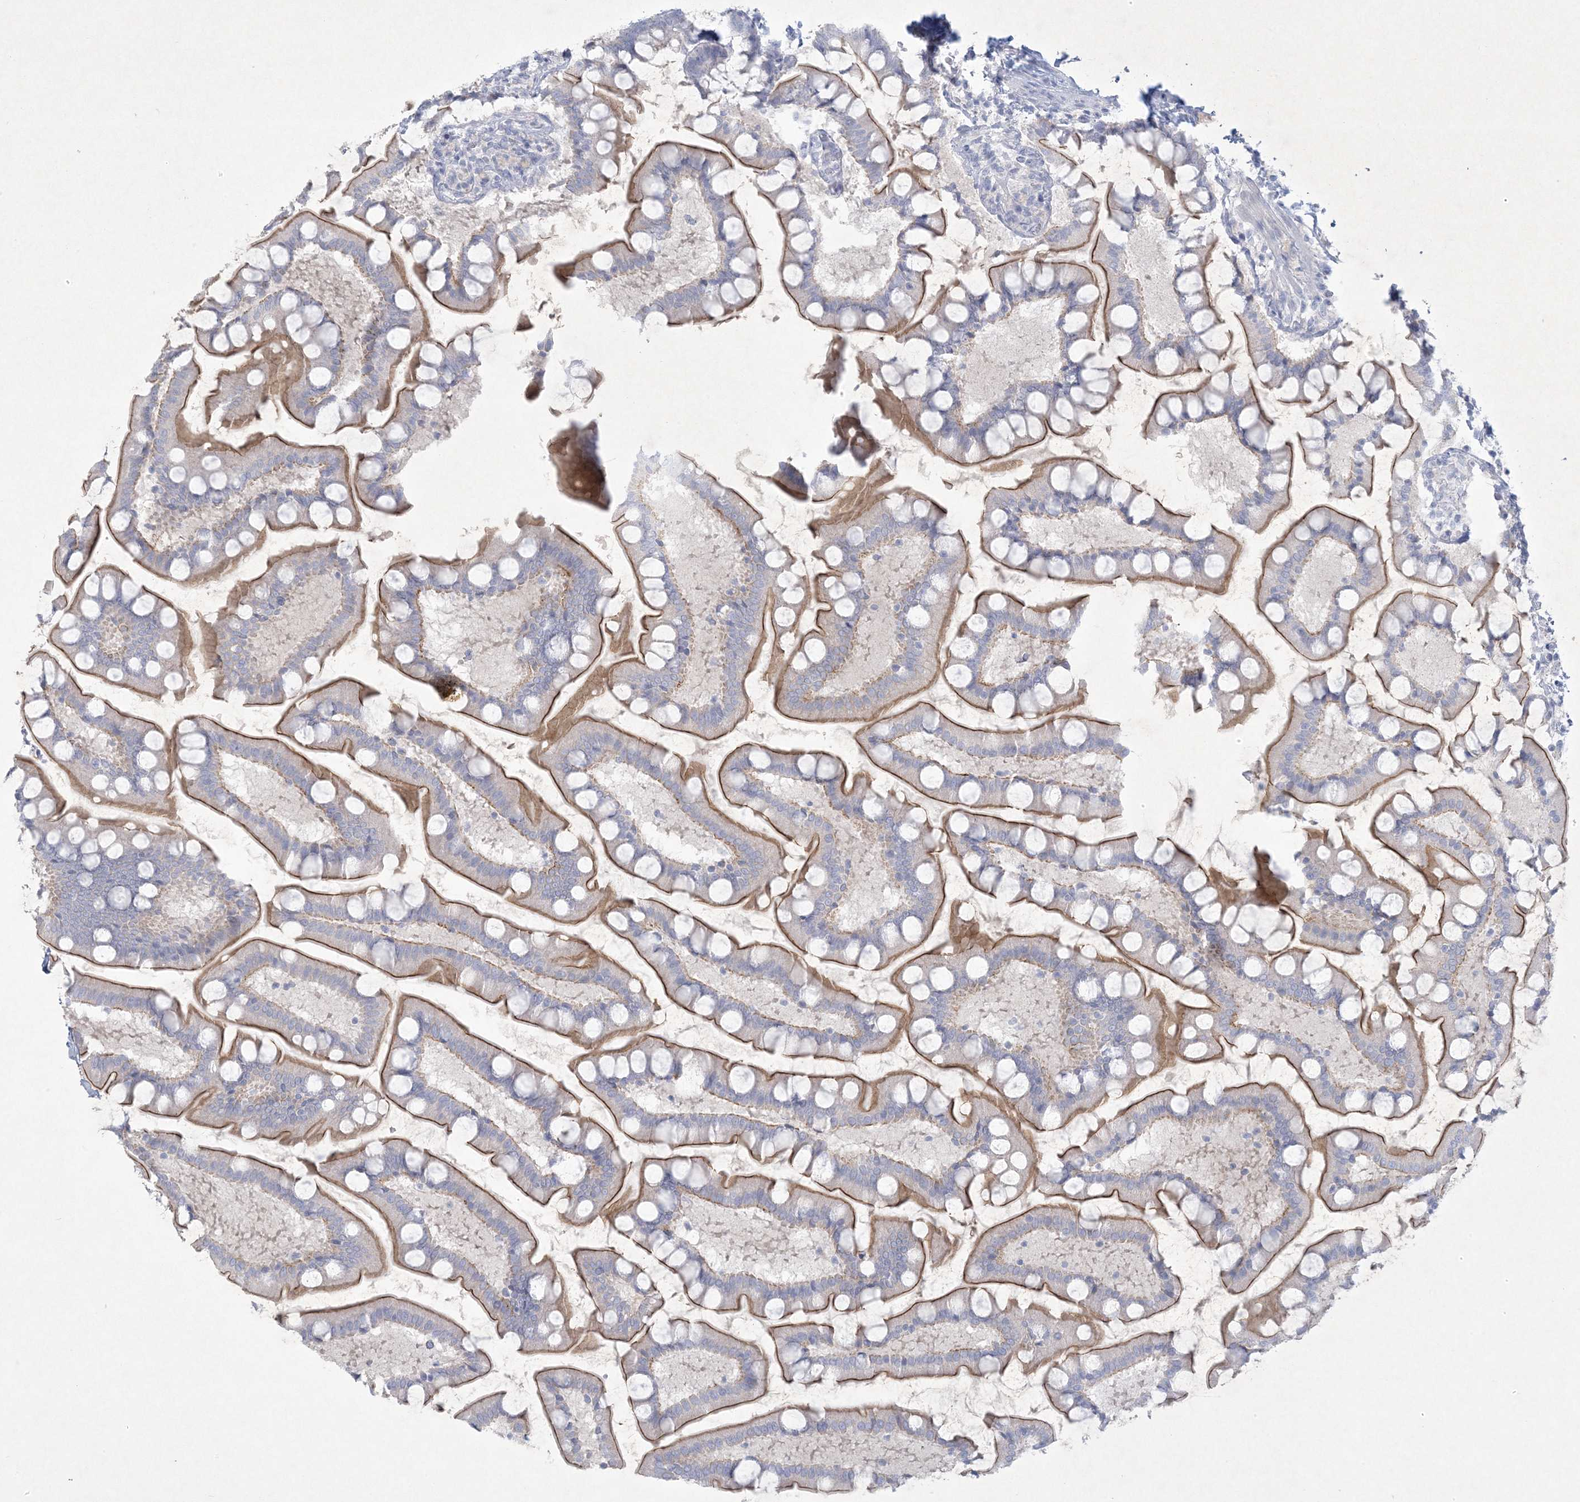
{"staining": {"intensity": "moderate", "quantity": "25%-75%", "location": "cytoplasmic/membranous"}, "tissue": "small intestine", "cell_type": "Glandular cells", "image_type": "normal", "snomed": [{"axis": "morphology", "description": "Normal tissue, NOS"}, {"axis": "topography", "description": "Small intestine"}], "caption": "Protein staining of normal small intestine shows moderate cytoplasmic/membranous positivity in approximately 25%-75% of glandular cells. (DAB (3,3'-diaminobenzidine) IHC, brown staining for protein, blue staining for nuclei).", "gene": "CCDC24", "patient": {"sex": "male", "age": 41}}